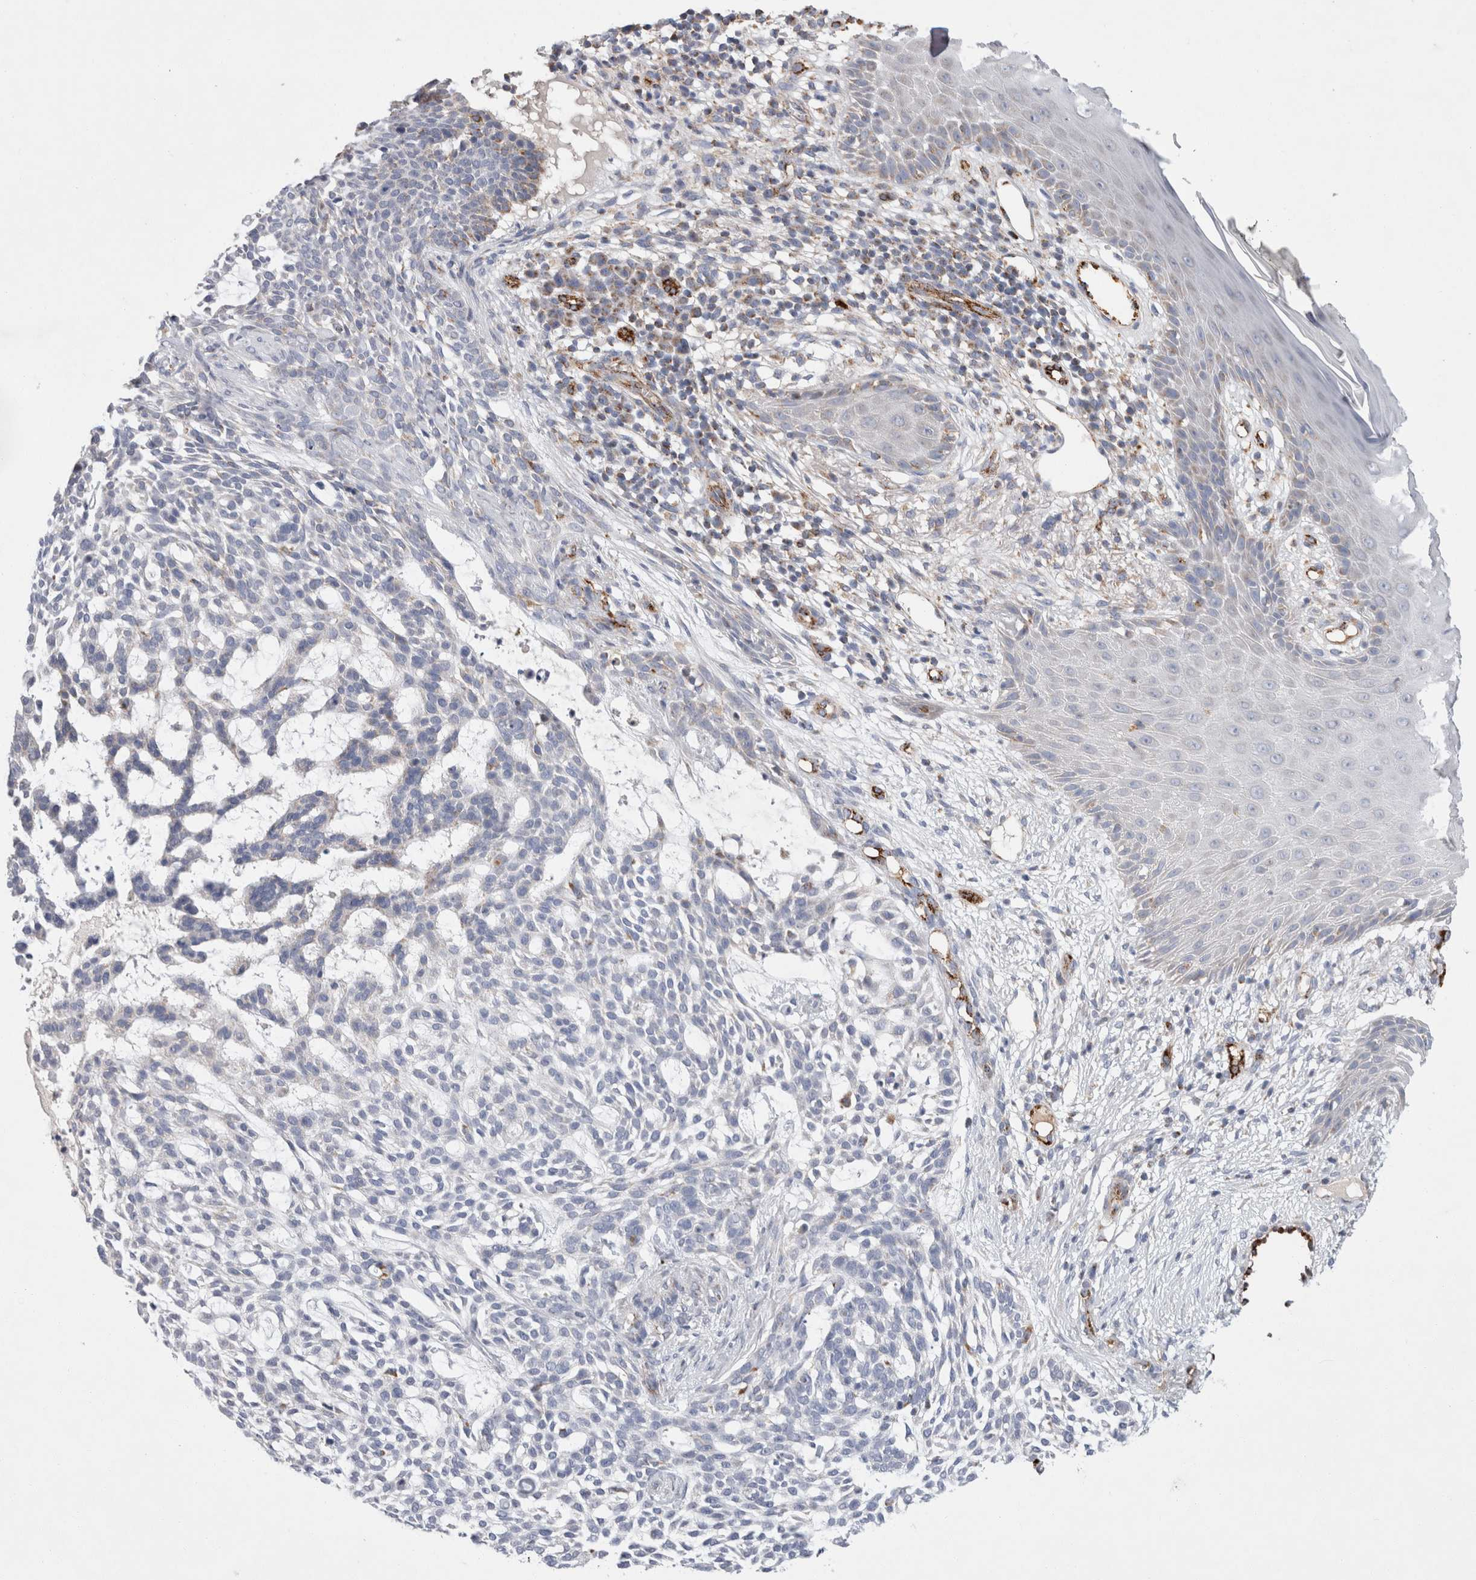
{"staining": {"intensity": "negative", "quantity": "none", "location": "none"}, "tissue": "skin cancer", "cell_type": "Tumor cells", "image_type": "cancer", "snomed": [{"axis": "morphology", "description": "Basal cell carcinoma"}, {"axis": "topography", "description": "Skin"}], "caption": "Immunohistochemistry (IHC) histopathology image of basal cell carcinoma (skin) stained for a protein (brown), which displays no expression in tumor cells.", "gene": "IARS2", "patient": {"sex": "female", "age": 64}}